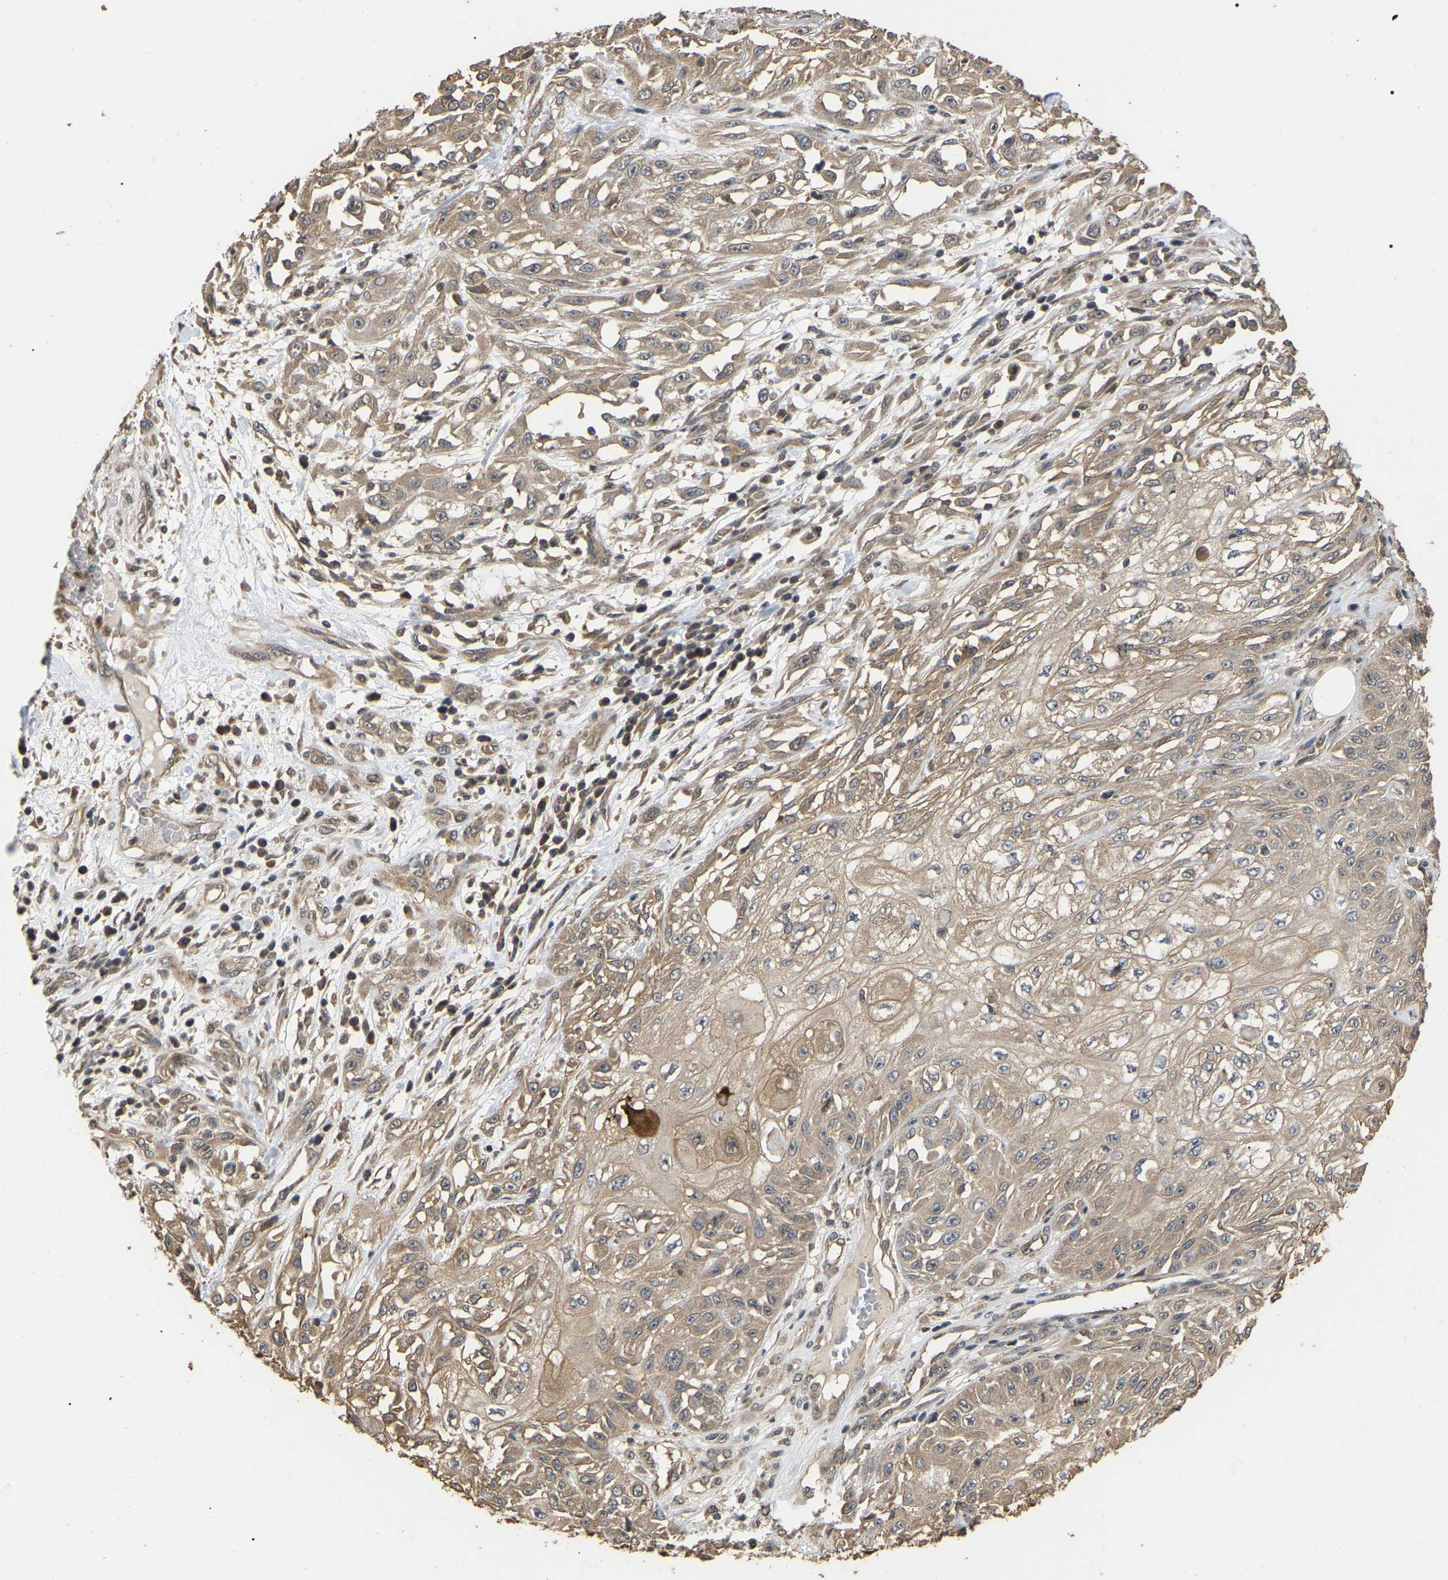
{"staining": {"intensity": "weak", "quantity": ">75%", "location": "cytoplasmic/membranous"}, "tissue": "skin cancer", "cell_type": "Tumor cells", "image_type": "cancer", "snomed": [{"axis": "morphology", "description": "Squamous cell carcinoma, NOS"}, {"axis": "morphology", "description": "Squamous cell carcinoma, metastatic, NOS"}, {"axis": "topography", "description": "Skin"}, {"axis": "topography", "description": "Lymph node"}], "caption": "IHC of skin cancer shows low levels of weak cytoplasmic/membranous positivity in approximately >75% of tumor cells.", "gene": "FAM219A", "patient": {"sex": "male", "age": 75}}